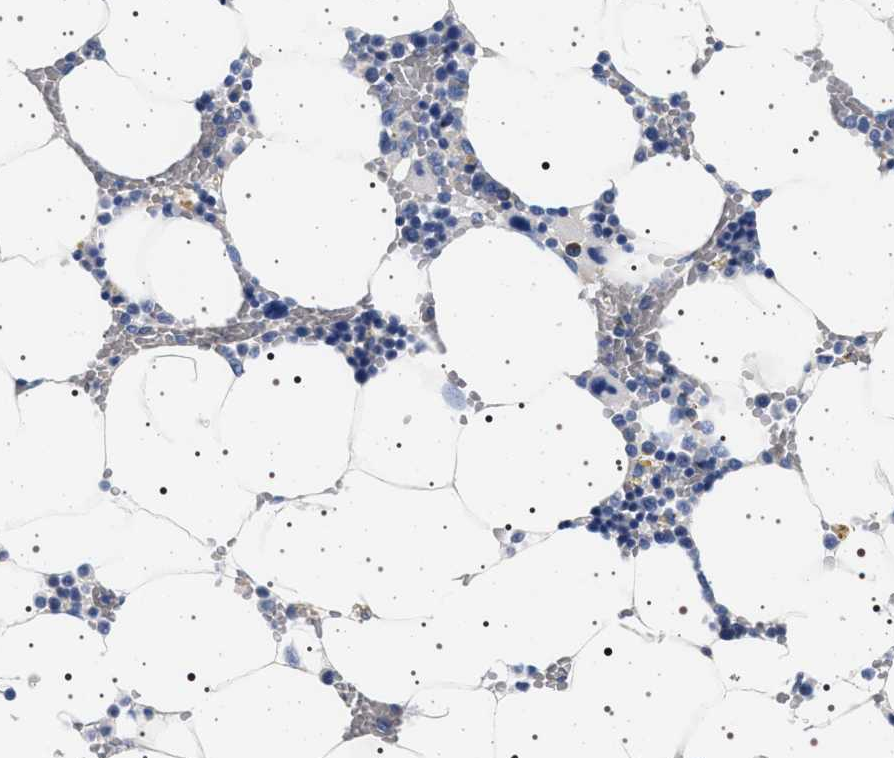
{"staining": {"intensity": "negative", "quantity": "none", "location": "none"}, "tissue": "bone marrow", "cell_type": "Hematopoietic cells", "image_type": "normal", "snomed": [{"axis": "morphology", "description": "Normal tissue, NOS"}, {"axis": "topography", "description": "Bone marrow"}], "caption": "Normal bone marrow was stained to show a protein in brown. There is no significant expression in hematopoietic cells. The staining was performed using DAB (3,3'-diaminobenzidine) to visualize the protein expression in brown, while the nuclei were stained in blue with hematoxylin (Magnification: 20x).", "gene": "HSD17B1", "patient": {"sex": "male", "age": 70}}